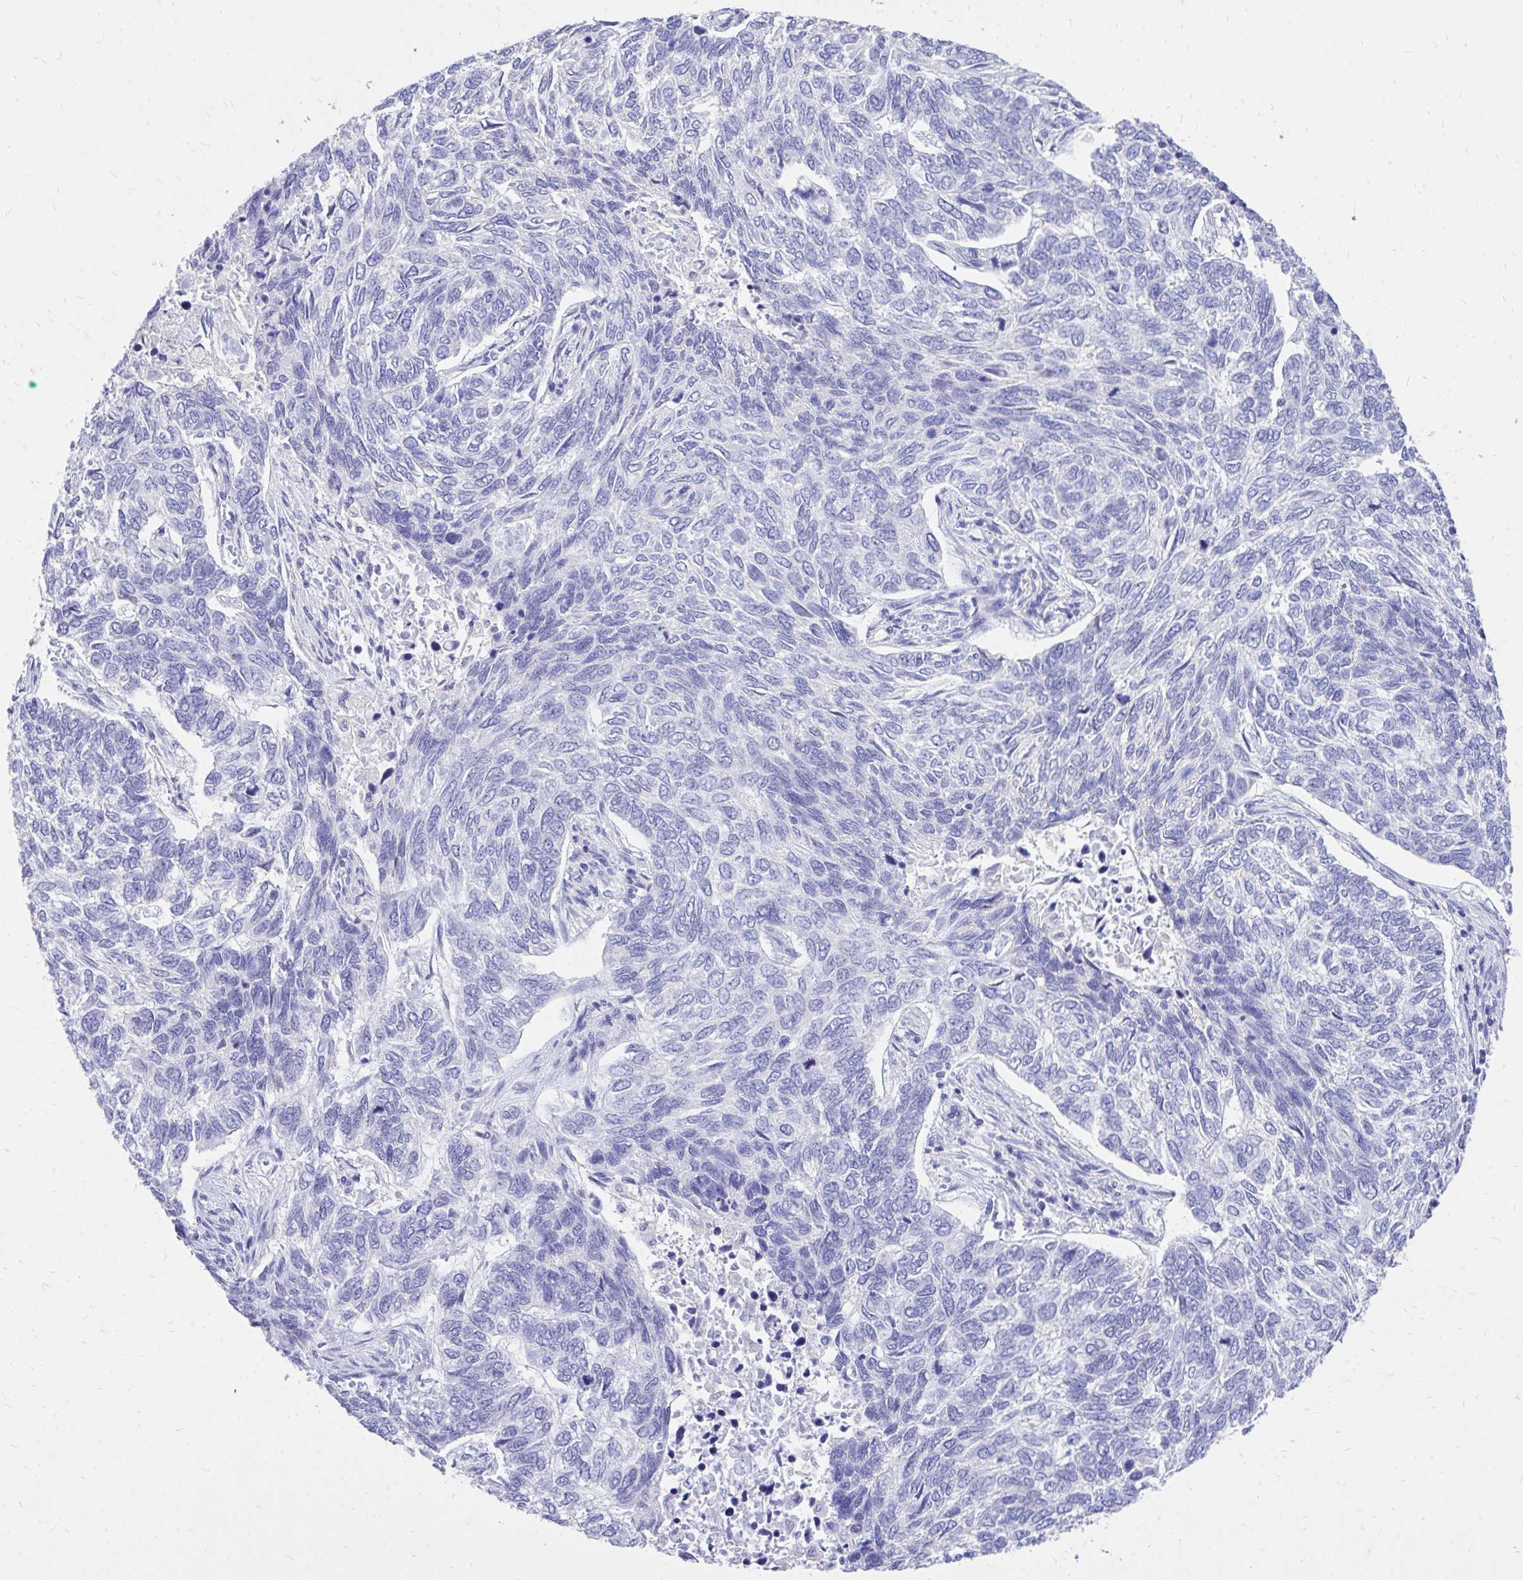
{"staining": {"intensity": "negative", "quantity": "none", "location": "none"}, "tissue": "skin cancer", "cell_type": "Tumor cells", "image_type": "cancer", "snomed": [{"axis": "morphology", "description": "Basal cell carcinoma"}, {"axis": "topography", "description": "Skin"}], "caption": "Immunohistochemical staining of human skin cancer reveals no significant staining in tumor cells.", "gene": "MON1A", "patient": {"sex": "female", "age": 65}}